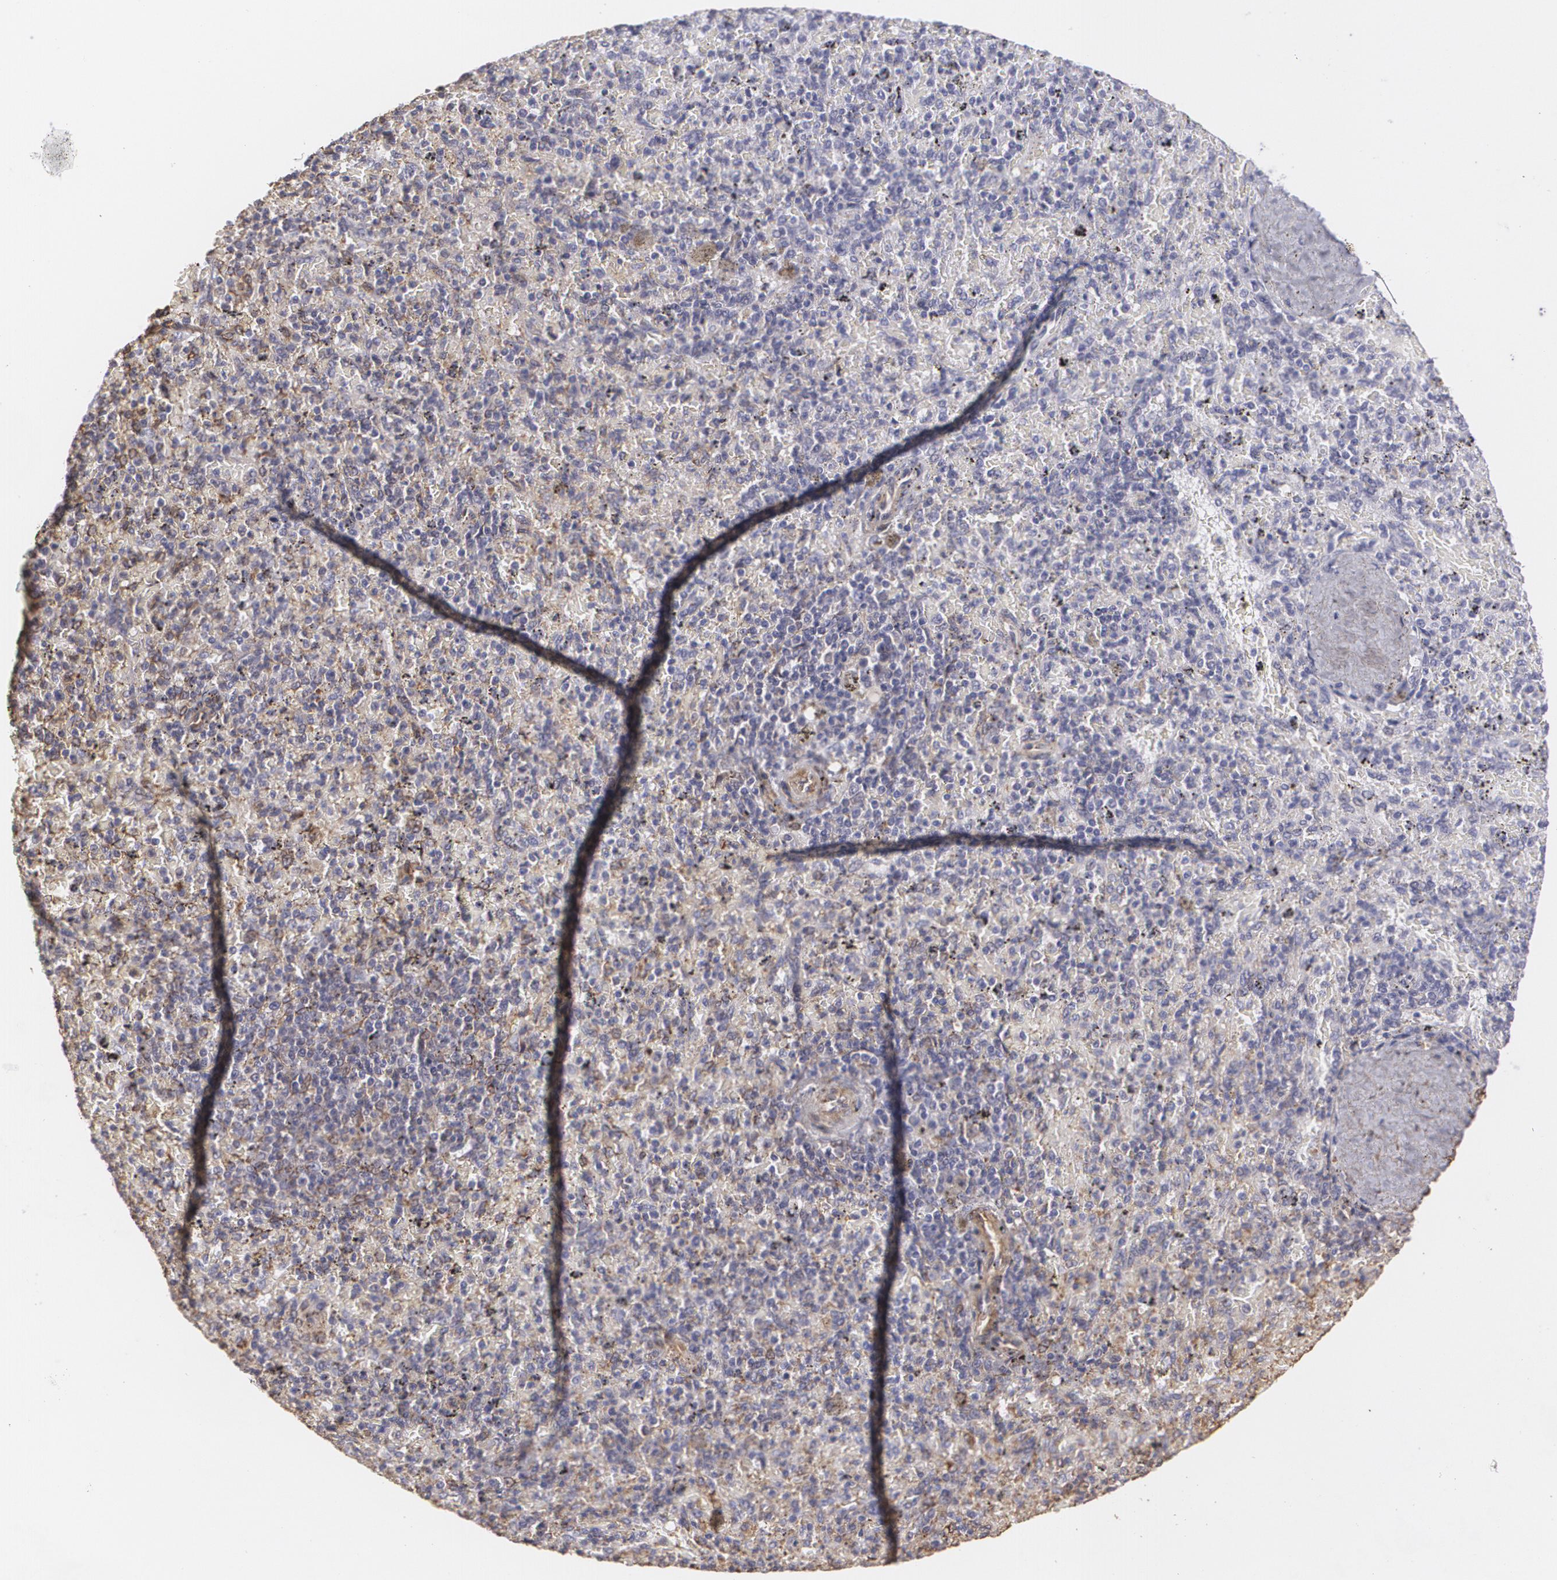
{"staining": {"intensity": "weak", "quantity": "25%-75%", "location": "cytoplasmic/membranous"}, "tissue": "spleen", "cell_type": "Cells in red pulp", "image_type": "normal", "snomed": [{"axis": "morphology", "description": "Normal tissue, NOS"}, {"axis": "topography", "description": "Spleen"}], "caption": "DAB (3,3'-diaminobenzidine) immunohistochemical staining of unremarkable spleen shows weak cytoplasmic/membranous protein staining in about 25%-75% of cells in red pulp. The staining was performed using DAB to visualize the protein expression in brown, while the nuclei were stained in blue with hematoxylin (Magnification: 20x).", "gene": "CYB5R3", "patient": {"sex": "female", "age": 43}}